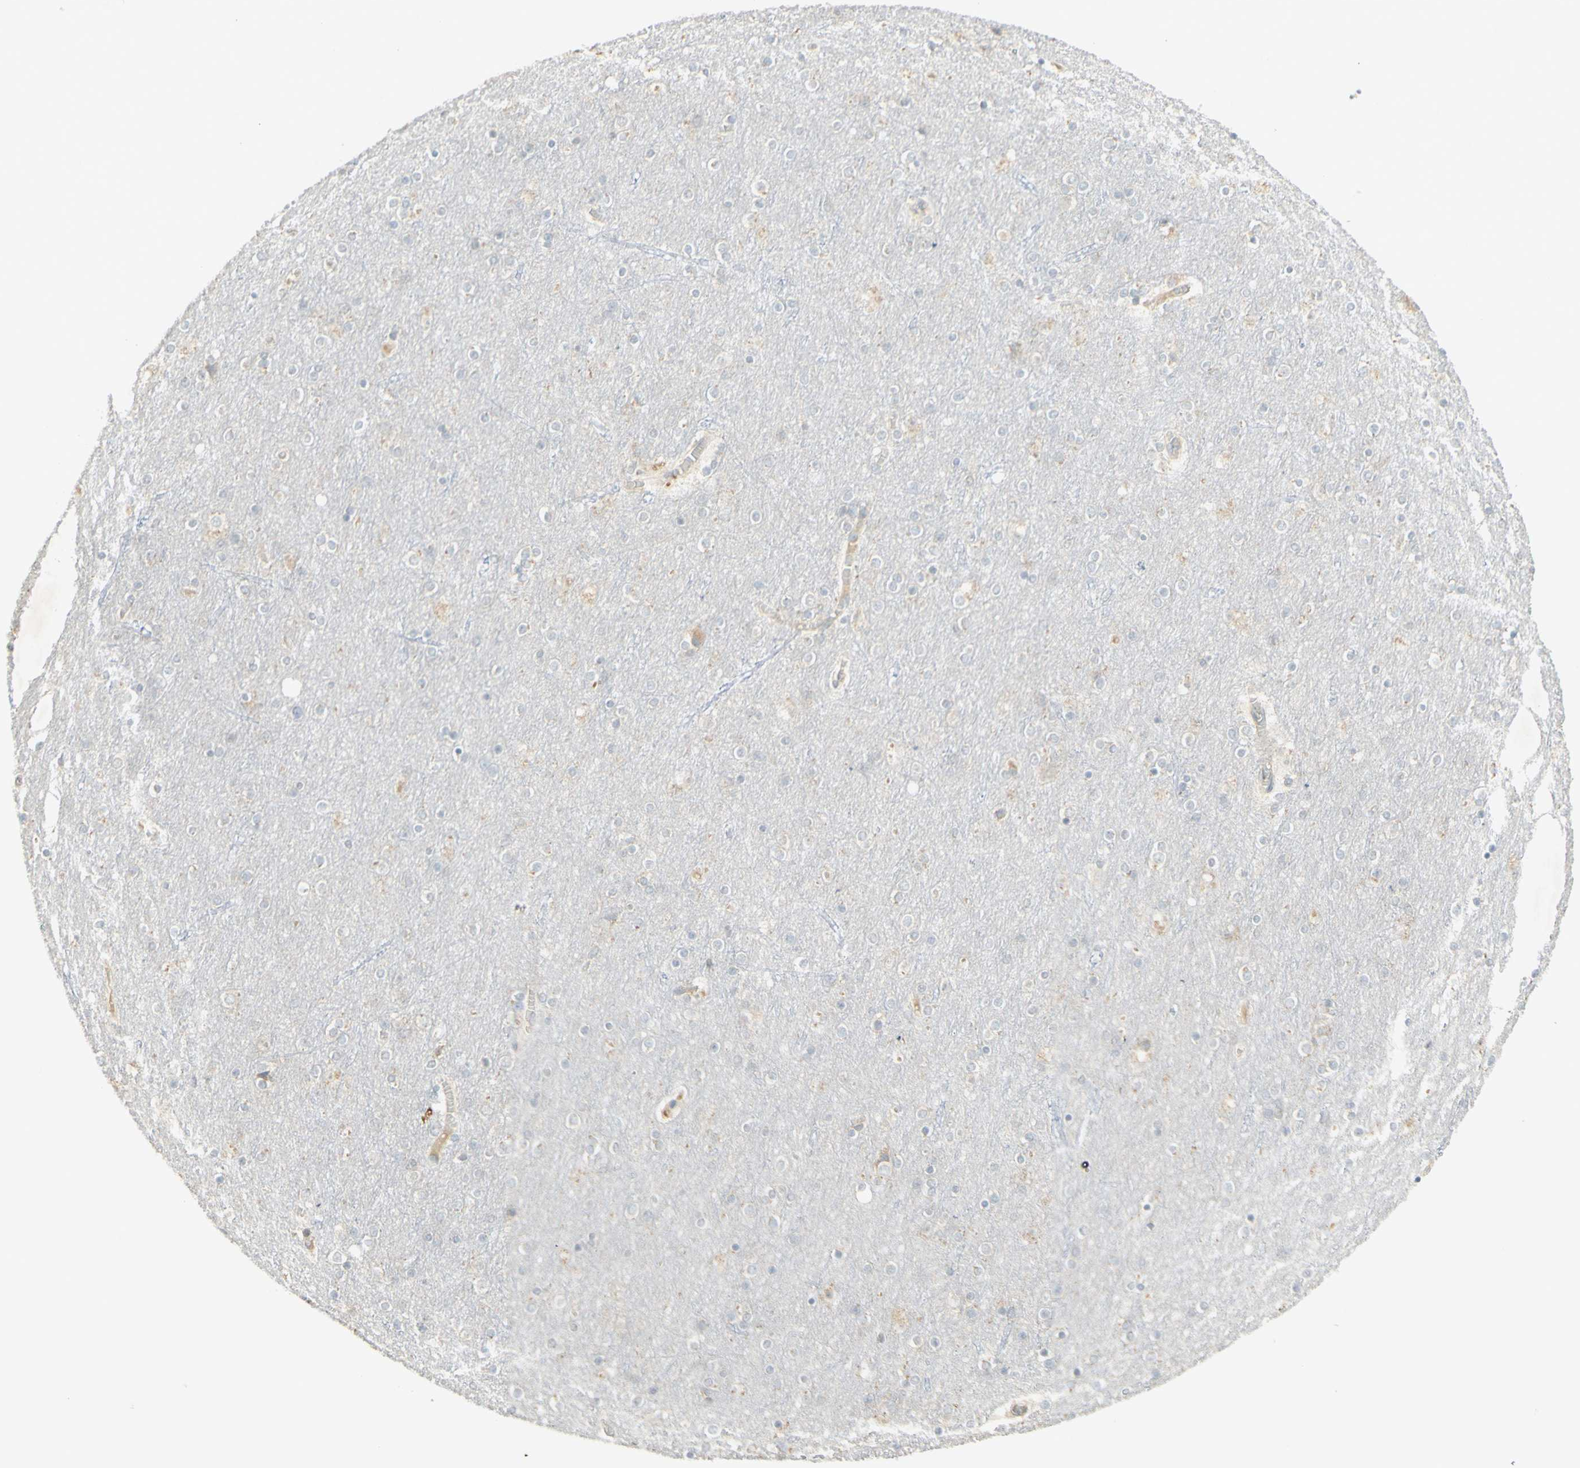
{"staining": {"intensity": "weak", "quantity": "25%-75%", "location": "cytoplasmic/membranous"}, "tissue": "cerebral cortex", "cell_type": "Endothelial cells", "image_type": "normal", "snomed": [{"axis": "morphology", "description": "Normal tissue, NOS"}, {"axis": "topography", "description": "Cerebral cortex"}], "caption": "Immunohistochemistry (IHC) of benign cerebral cortex displays low levels of weak cytoplasmic/membranous staining in approximately 25%-75% of endothelial cells. (Stains: DAB in brown, nuclei in blue, Microscopy: brightfield microscopy at high magnification).", "gene": "ETF1", "patient": {"sex": "female", "age": 54}}